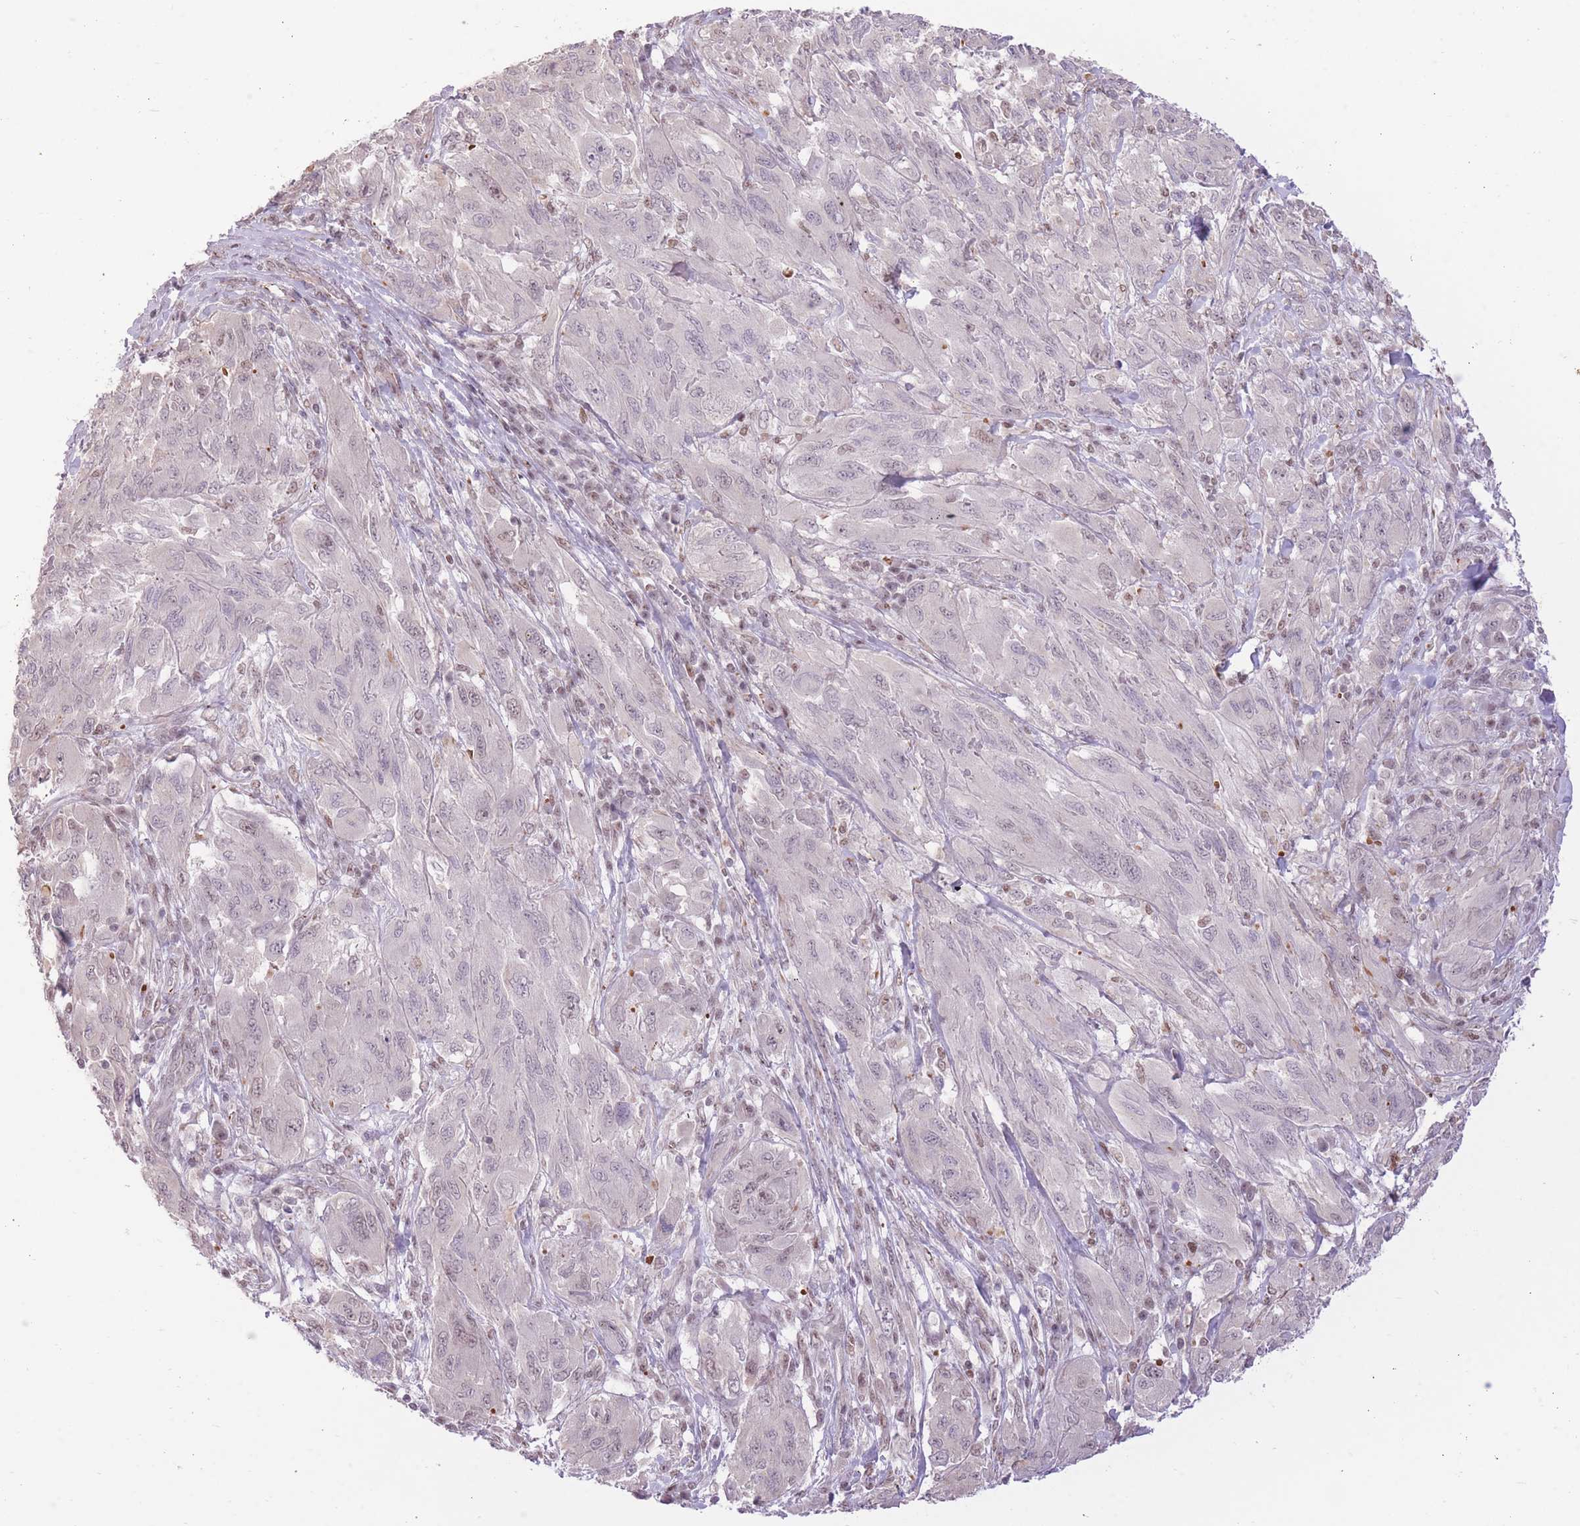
{"staining": {"intensity": "weak", "quantity": "<25%", "location": "nuclear"}, "tissue": "melanoma", "cell_type": "Tumor cells", "image_type": "cancer", "snomed": [{"axis": "morphology", "description": "Malignant melanoma, NOS"}, {"axis": "topography", "description": "Skin"}], "caption": "The IHC image has no significant staining in tumor cells of malignant melanoma tissue.", "gene": "ELL", "patient": {"sex": "female", "age": 91}}